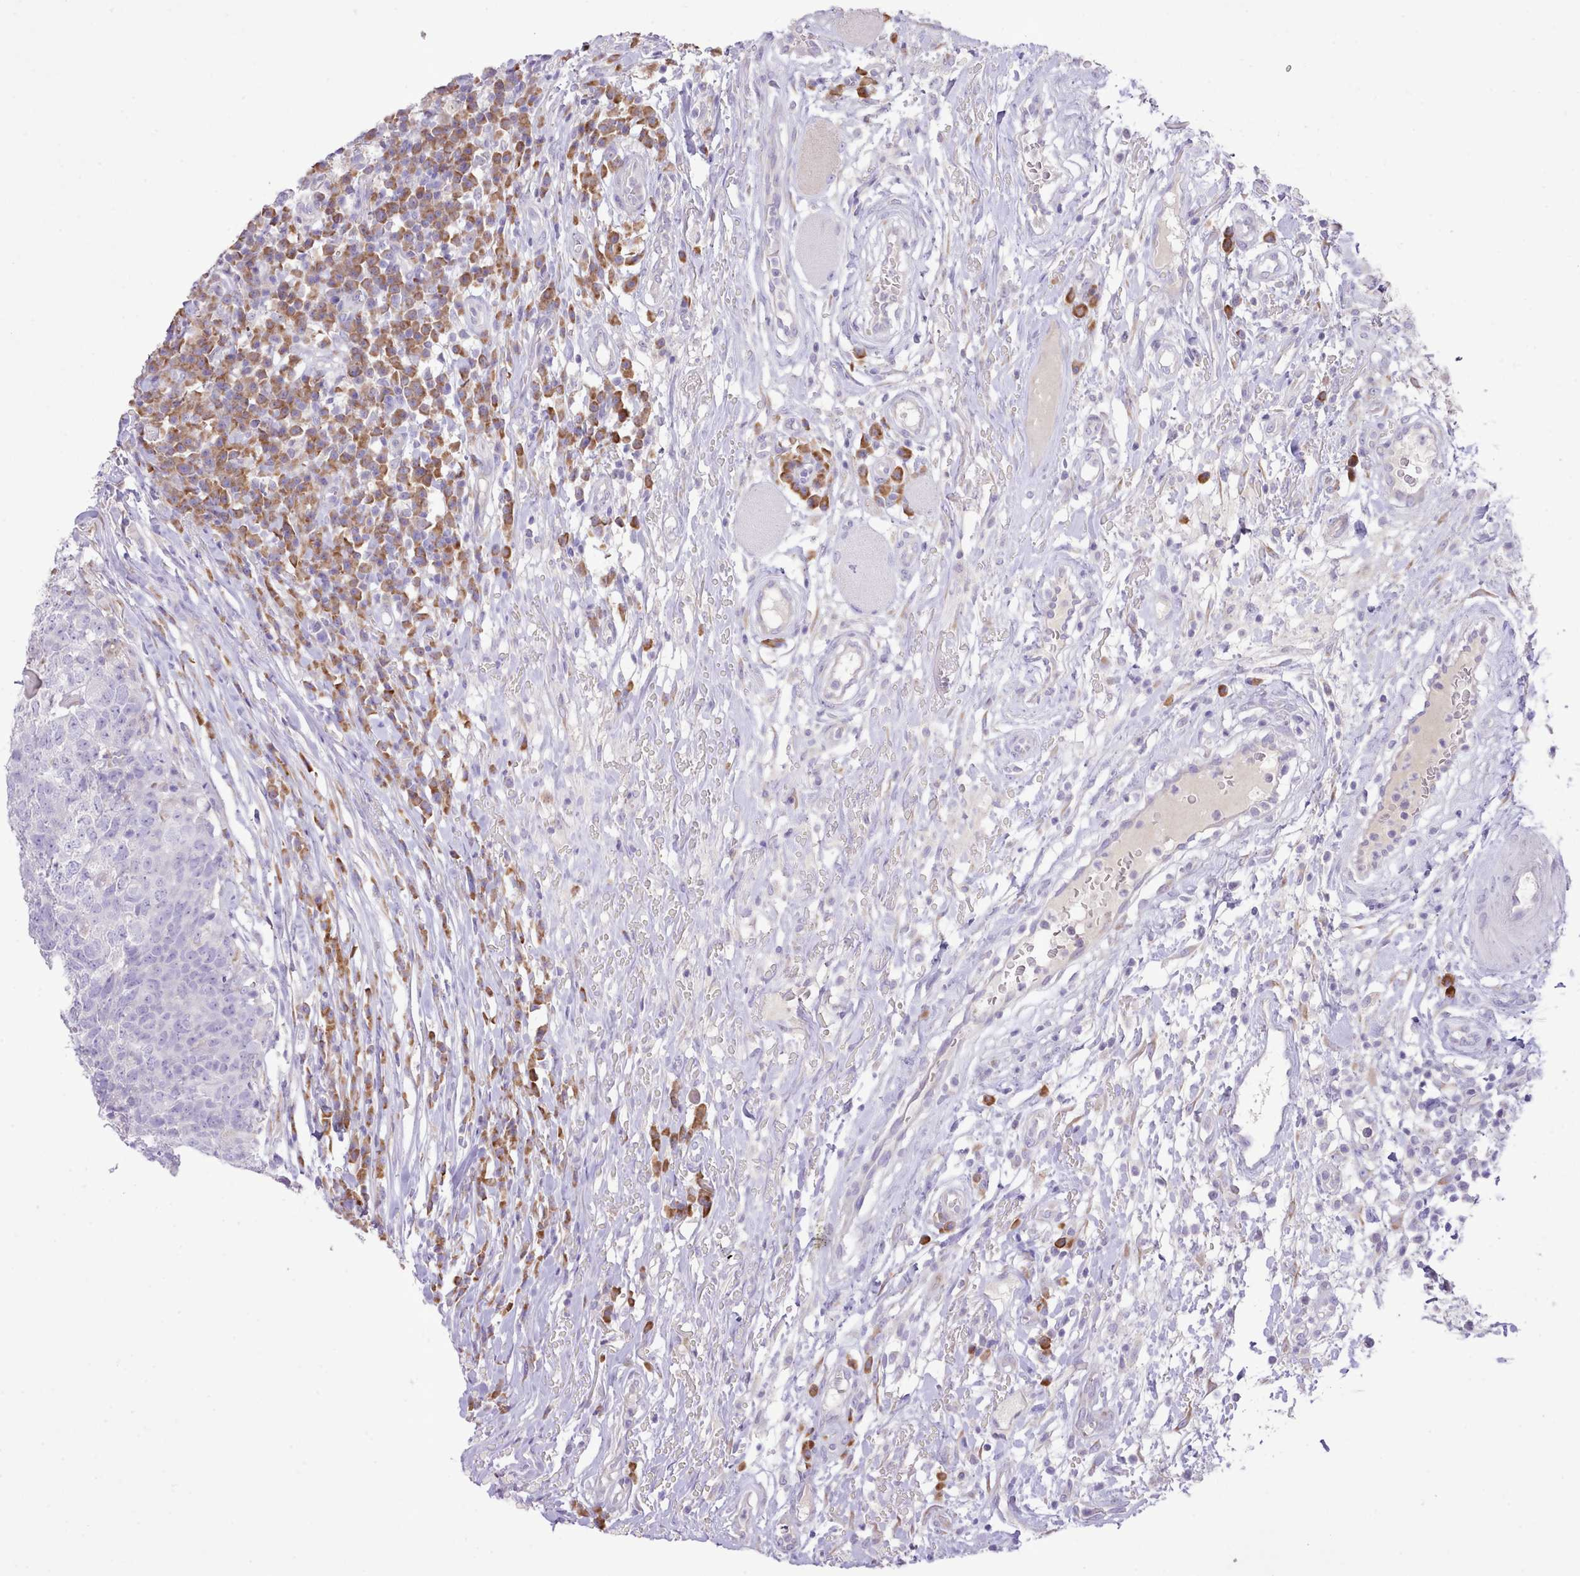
{"staining": {"intensity": "negative", "quantity": "none", "location": "none"}, "tissue": "head and neck cancer", "cell_type": "Tumor cells", "image_type": "cancer", "snomed": [{"axis": "morphology", "description": "Normal tissue, NOS"}, {"axis": "morphology", "description": "Squamous cell carcinoma, NOS"}, {"axis": "topography", "description": "Skeletal muscle"}, {"axis": "topography", "description": "Vascular tissue"}, {"axis": "topography", "description": "Peripheral nerve tissue"}, {"axis": "topography", "description": "Head-Neck"}], "caption": "DAB immunohistochemical staining of squamous cell carcinoma (head and neck) shows no significant staining in tumor cells. Brightfield microscopy of immunohistochemistry (IHC) stained with DAB (3,3'-diaminobenzidine) (brown) and hematoxylin (blue), captured at high magnification.", "gene": "CCL1", "patient": {"sex": "male", "age": 66}}